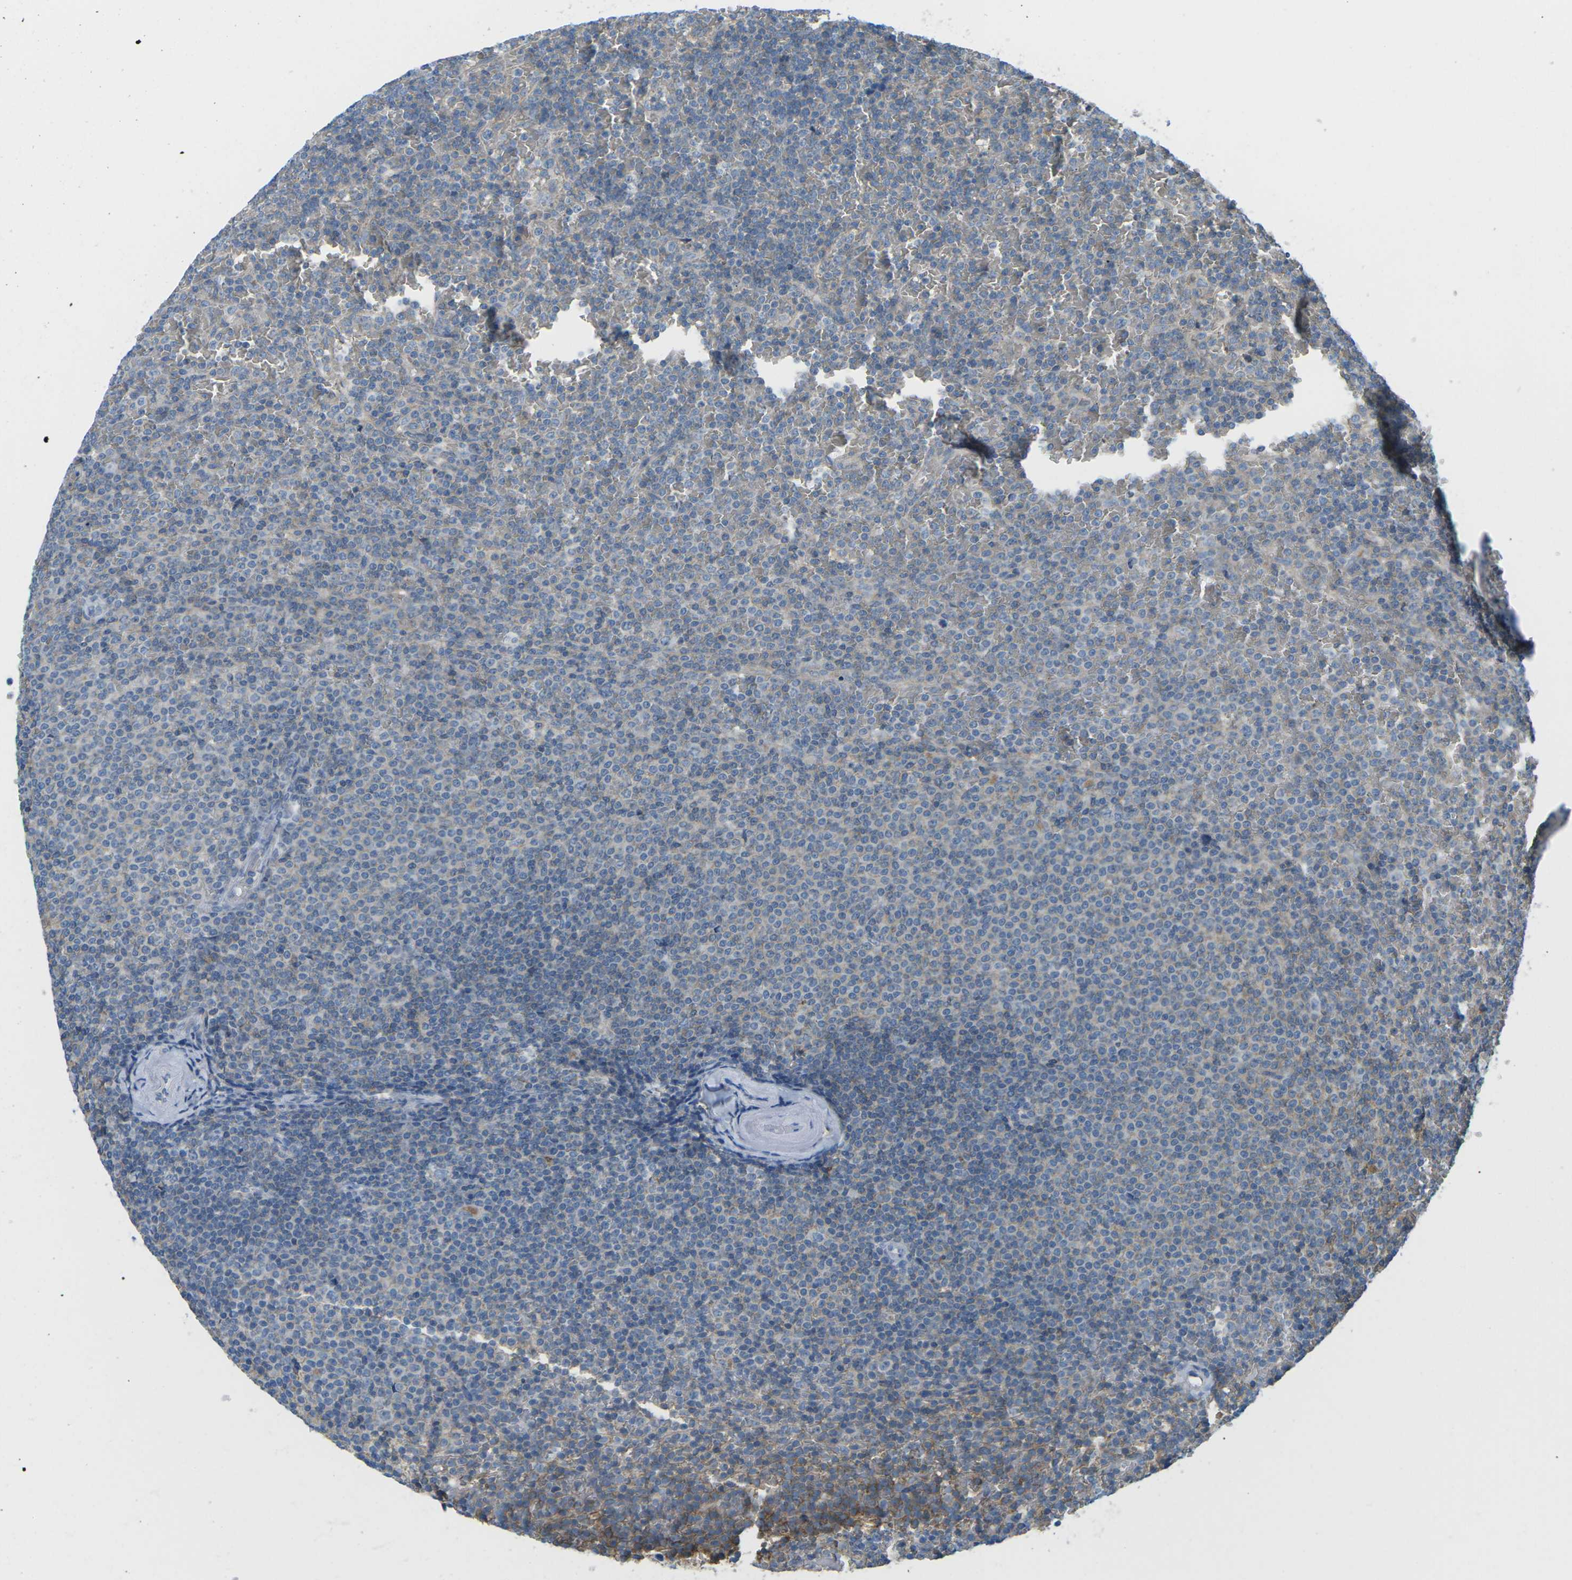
{"staining": {"intensity": "negative", "quantity": "none", "location": "none"}, "tissue": "lymphoma", "cell_type": "Tumor cells", "image_type": "cancer", "snomed": [{"axis": "morphology", "description": "Malignant lymphoma, non-Hodgkin's type, Low grade"}, {"axis": "topography", "description": "Spleen"}], "caption": "Immunohistochemistry (IHC) micrograph of human lymphoma stained for a protein (brown), which exhibits no staining in tumor cells.", "gene": "CD47", "patient": {"sex": "female", "age": 77}}